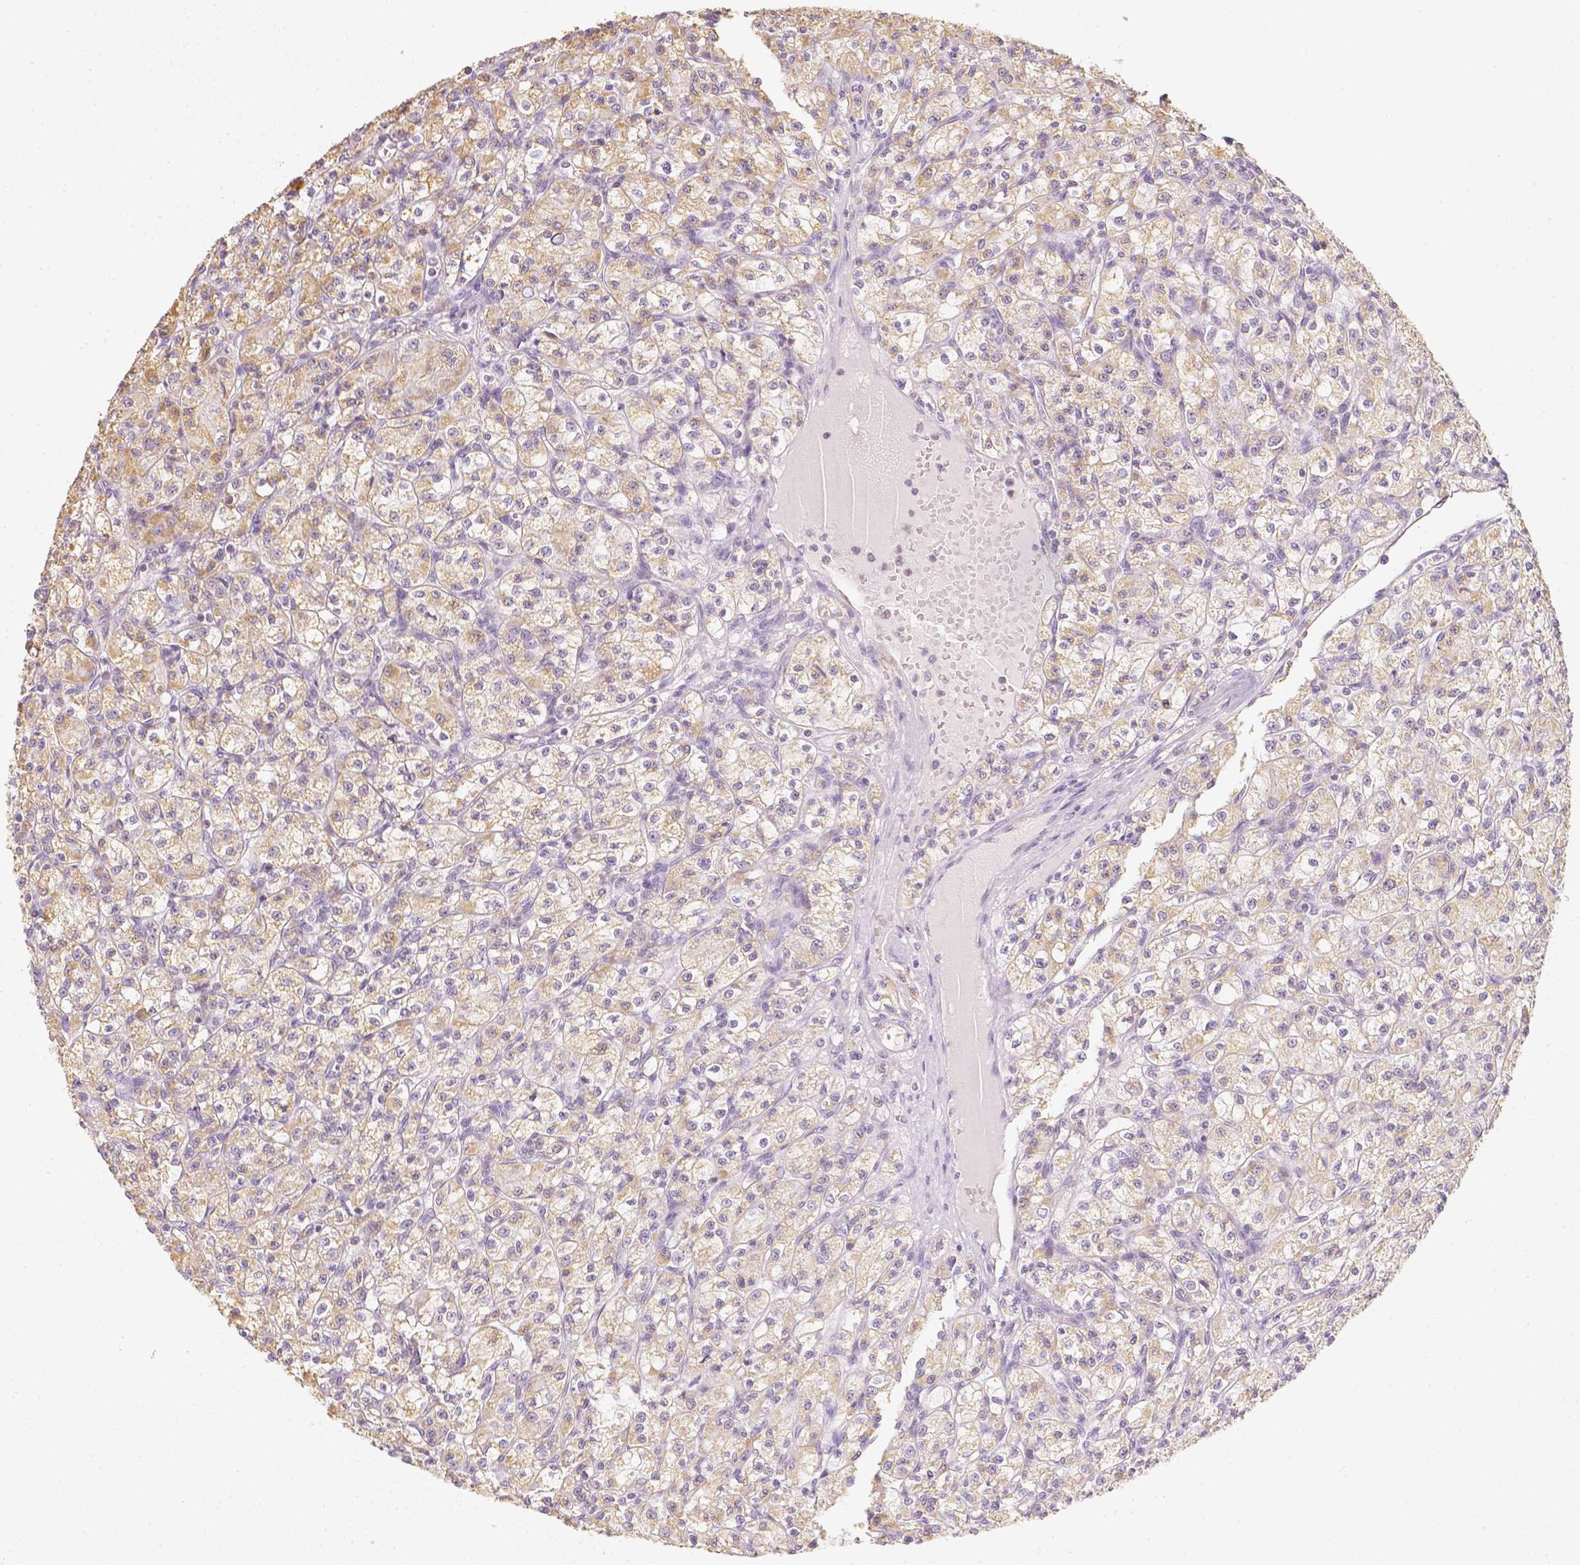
{"staining": {"intensity": "moderate", "quantity": ">75%", "location": "cytoplasmic/membranous"}, "tissue": "renal cancer", "cell_type": "Tumor cells", "image_type": "cancer", "snomed": [{"axis": "morphology", "description": "Adenocarcinoma, NOS"}, {"axis": "topography", "description": "Kidney"}], "caption": "High-power microscopy captured an immunohistochemistry image of renal cancer (adenocarcinoma), revealing moderate cytoplasmic/membranous expression in about >75% of tumor cells.", "gene": "NVL", "patient": {"sex": "female", "age": 70}}